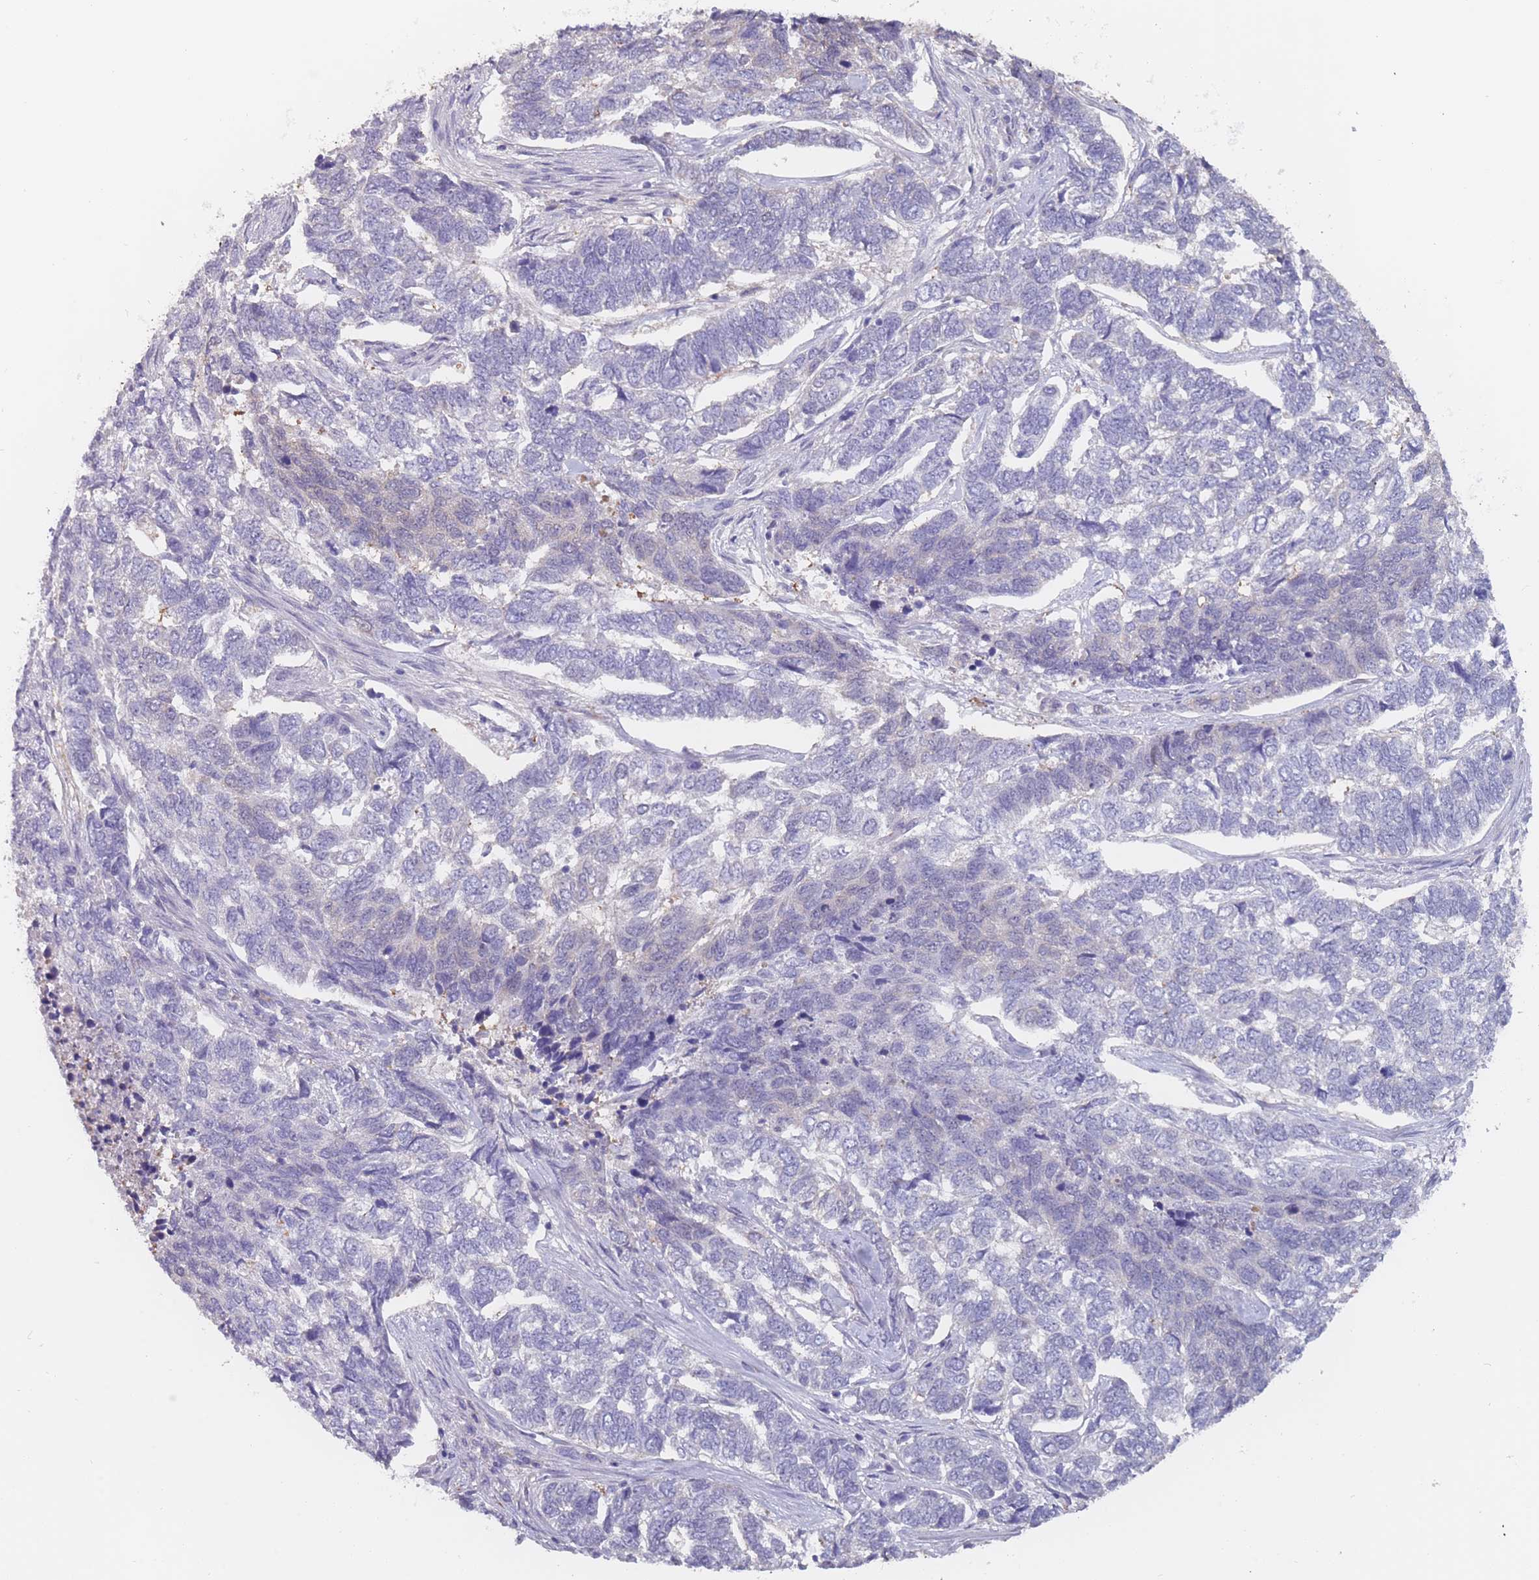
{"staining": {"intensity": "negative", "quantity": "none", "location": "none"}, "tissue": "skin cancer", "cell_type": "Tumor cells", "image_type": "cancer", "snomed": [{"axis": "morphology", "description": "Basal cell carcinoma"}, {"axis": "topography", "description": "Skin"}], "caption": "Immunohistochemistry micrograph of neoplastic tissue: basal cell carcinoma (skin) stained with DAB displays no significant protein positivity in tumor cells. Nuclei are stained in blue.", "gene": "CYP51A1", "patient": {"sex": "female", "age": 65}}